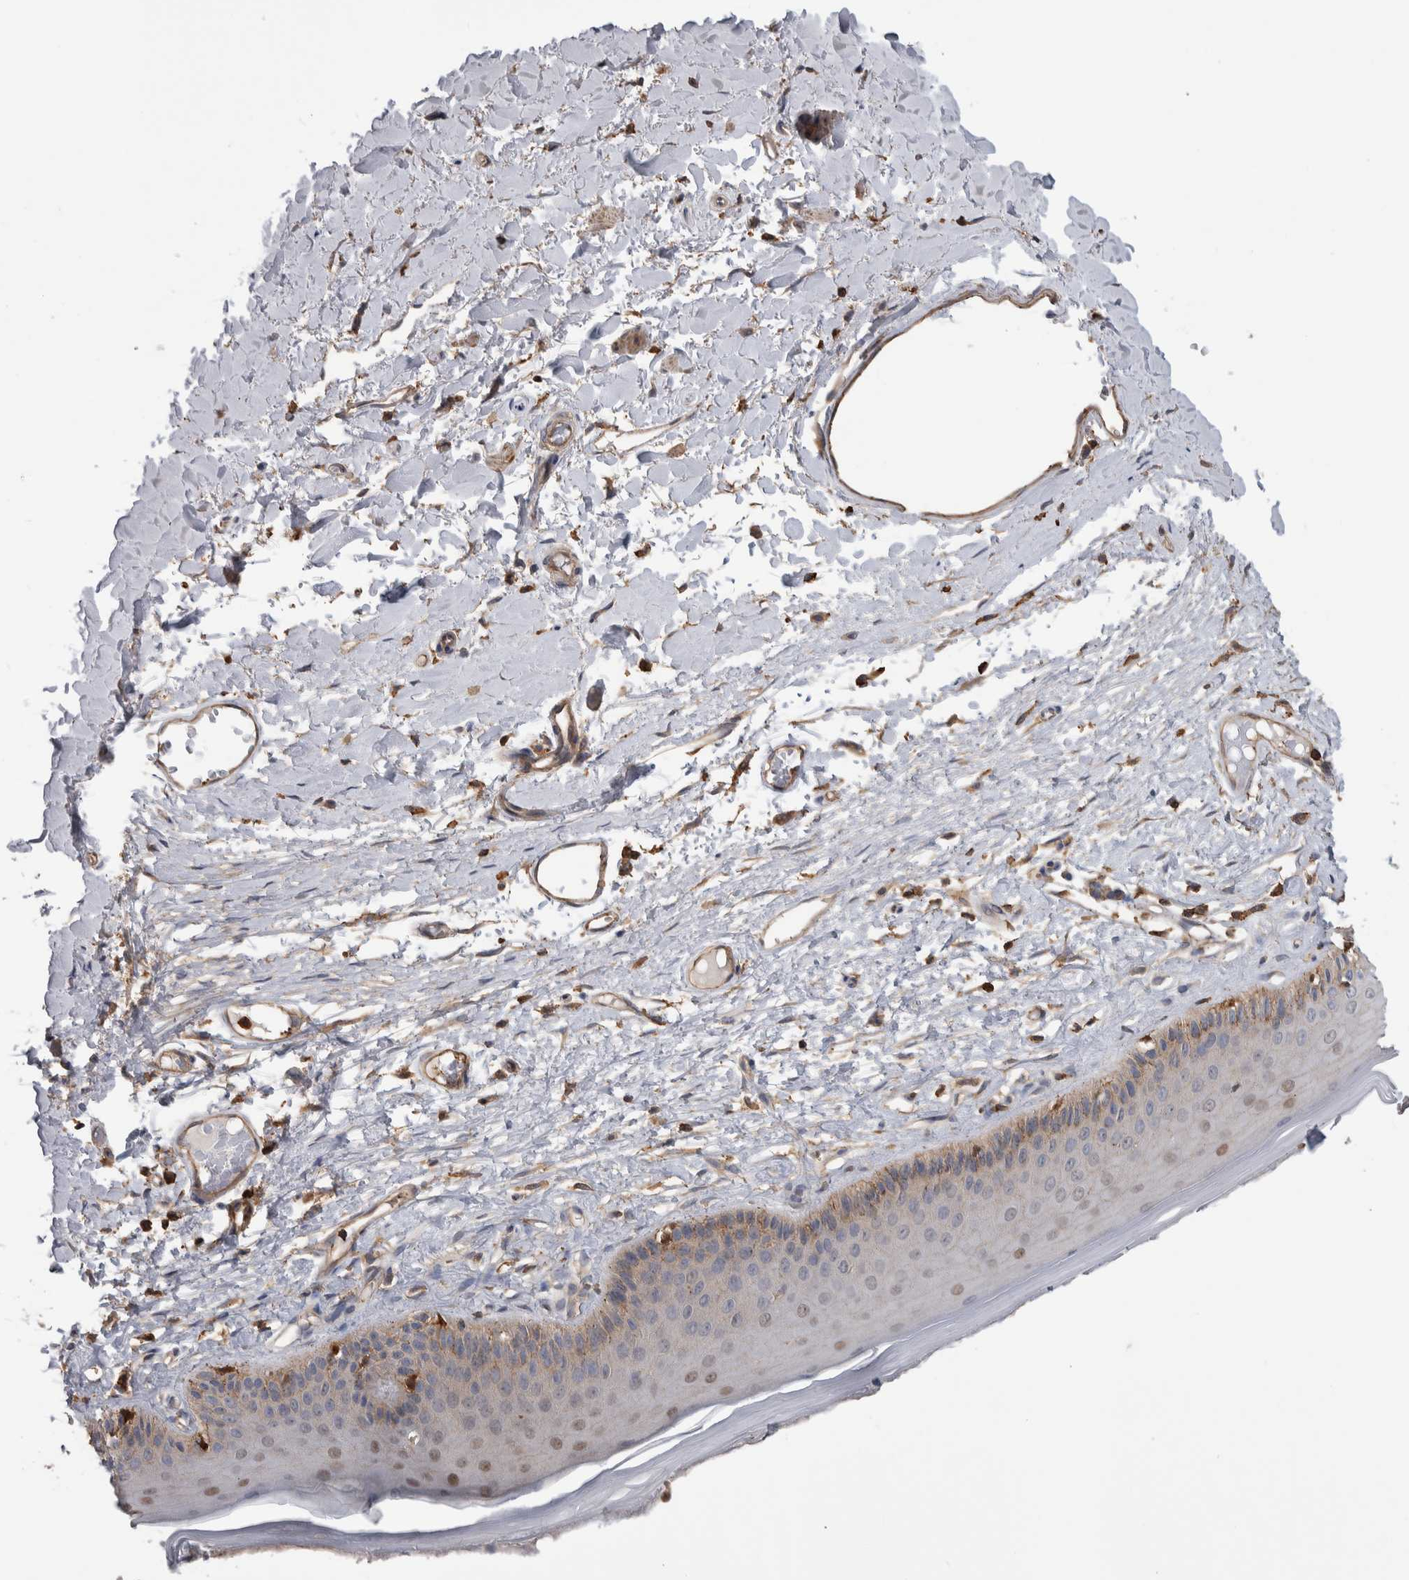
{"staining": {"intensity": "weak", "quantity": "<25%", "location": "cytoplasmic/membranous,nuclear"}, "tissue": "skin", "cell_type": "Epidermal cells", "image_type": "normal", "snomed": [{"axis": "morphology", "description": "Normal tissue, NOS"}, {"axis": "topography", "description": "Vulva"}], "caption": "Immunohistochemistry (IHC) photomicrograph of normal skin stained for a protein (brown), which displays no expression in epidermal cells.", "gene": "SDCBP", "patient": {"sex": "female", "age": 73}}